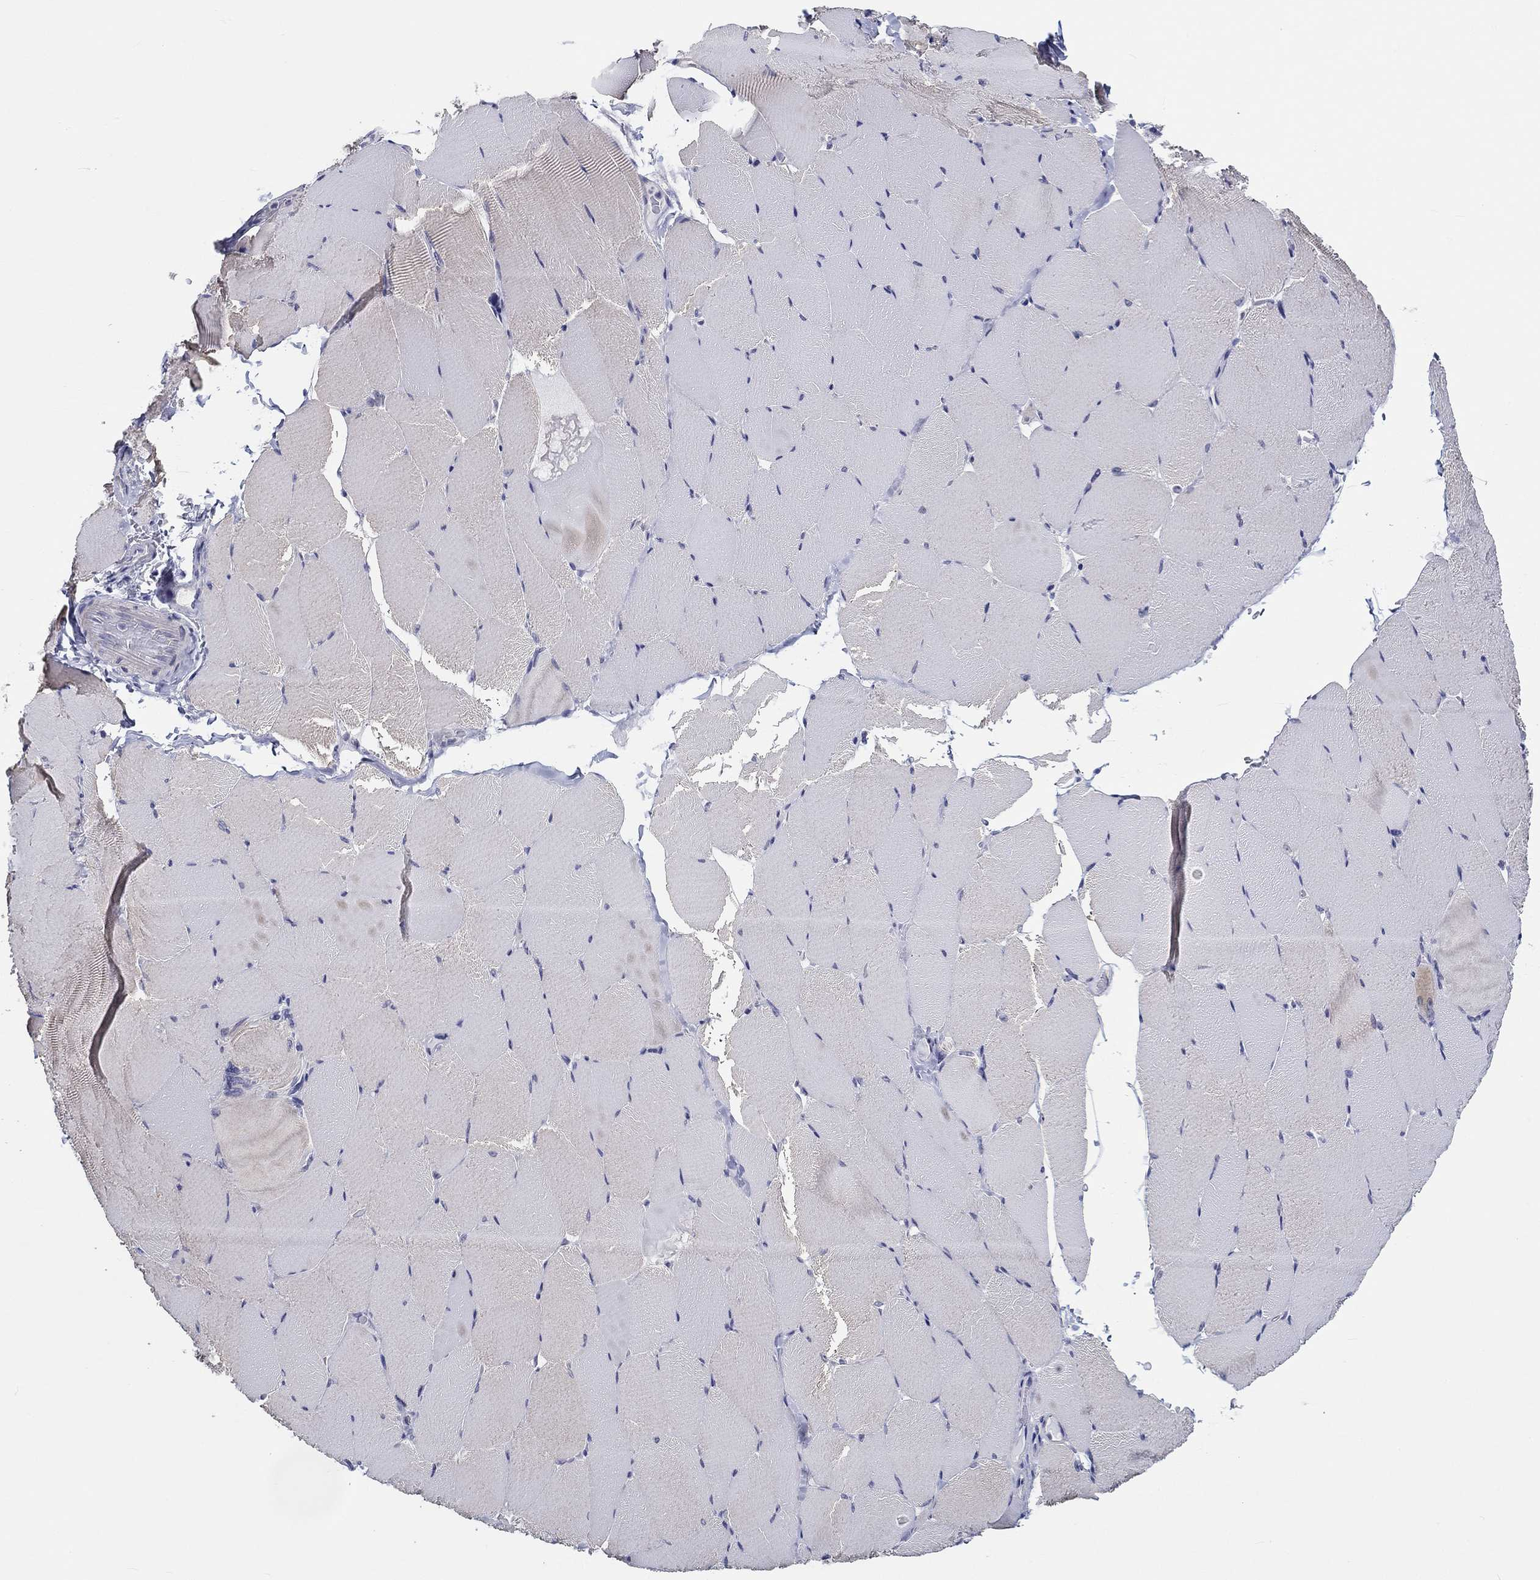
{"staining": {"intensity": "negative", "quantity": "none", "location": "none"}, "tissue": "skeletal muscle", "cell_type": "Myocytes", "image_type": "normal", "snomed": [{"axis": "morphology", "description": "Normal tissue, NOS"}, {"axis": "topography", "description": "Skeletal muscle"}], "caption": "Micrograph shows no significant protein expression in myocytes of unremarkable skeletal muscle. (Stains: DAB immunohistochemistry (IHC) with hematoxylin counter stain, Microscopy: brightfield microscopy at high magnification).", "gene": "CRYGD", "patient": {"sex": "female", "age": 37}}